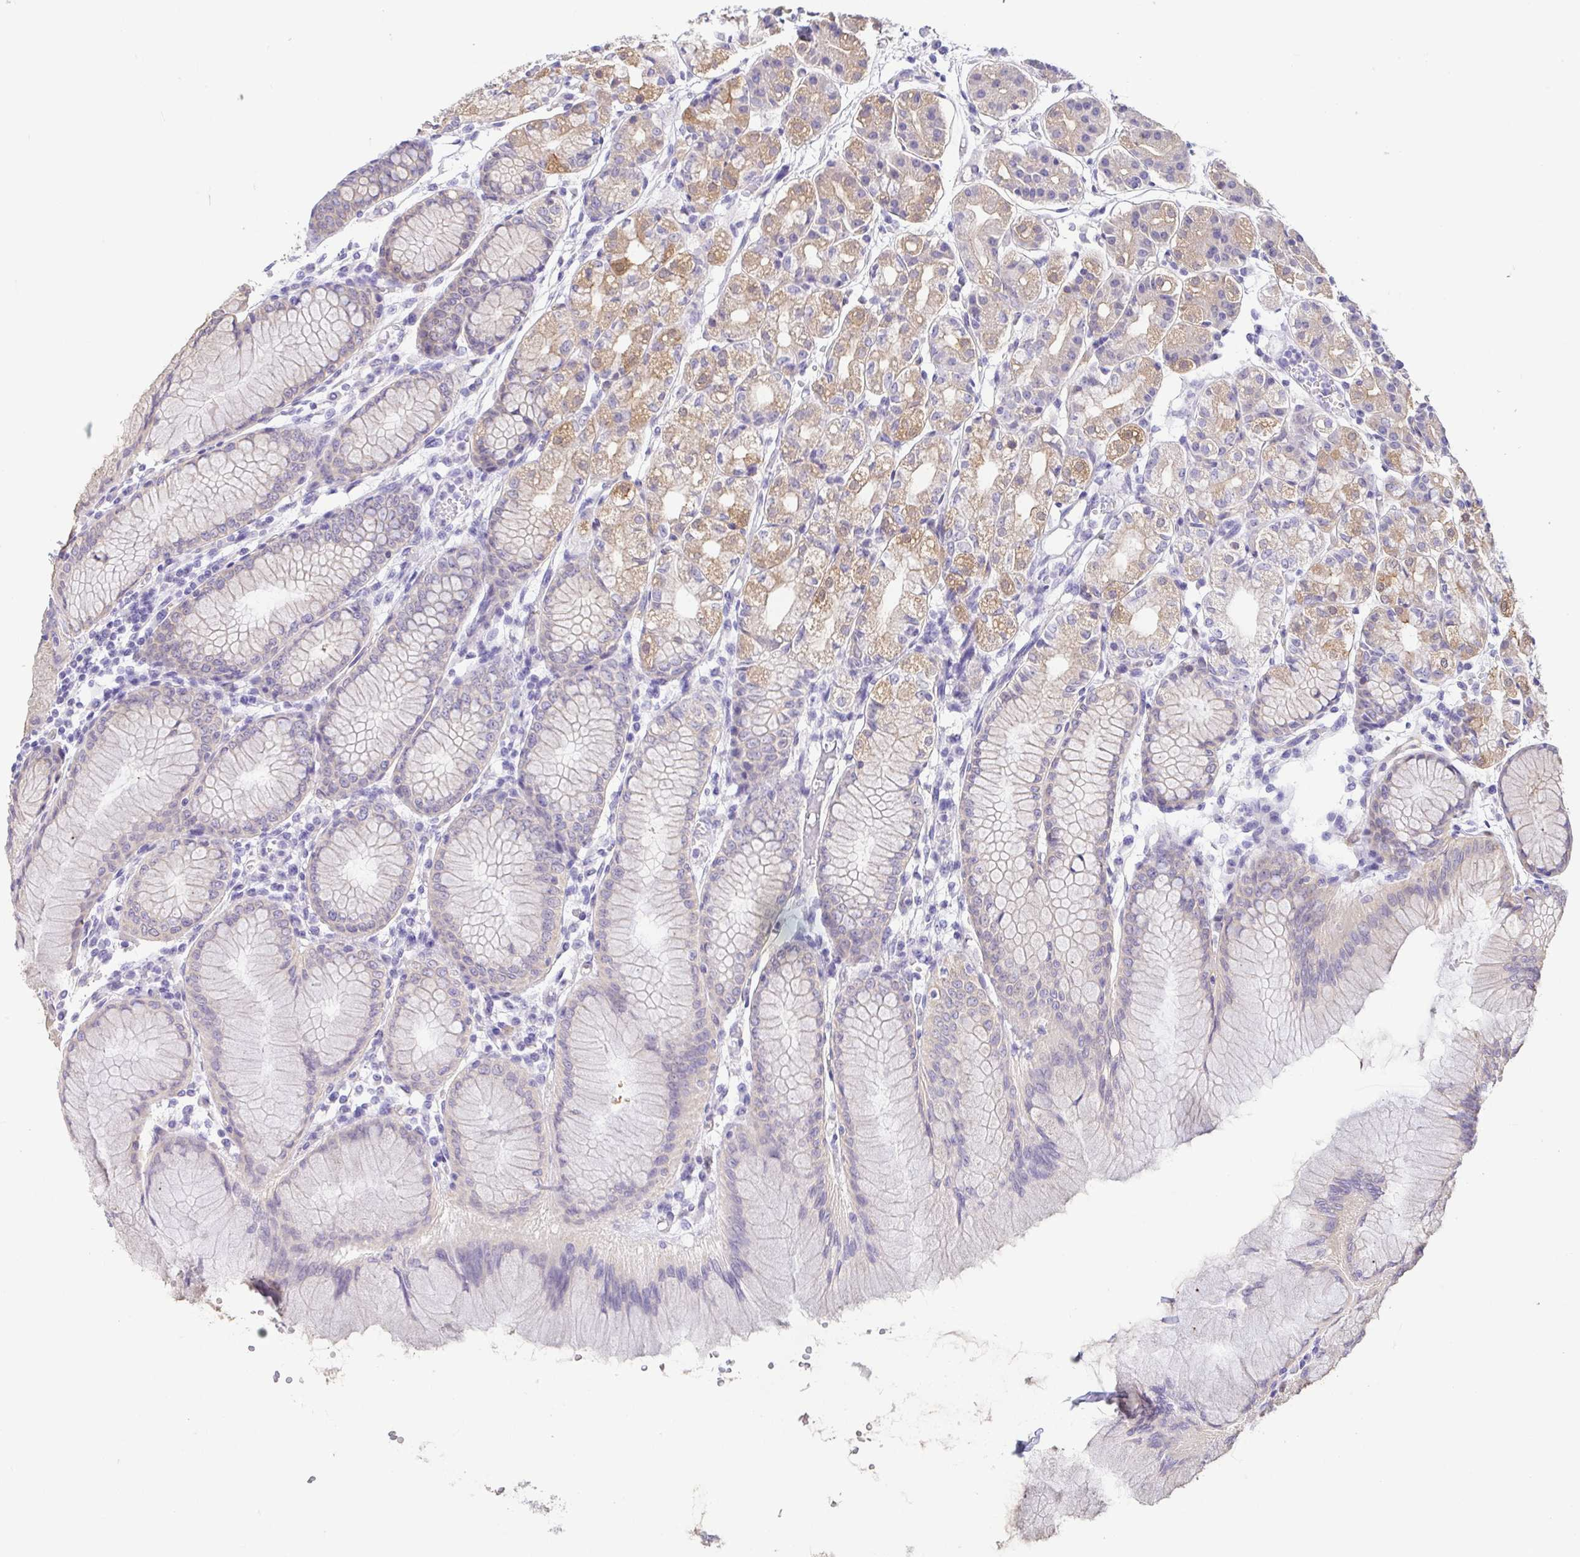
{"staining": {"intensity": "moderate", "quantity": "<25%", "location": "cytoplasmic/membranous"}, "tissue": "stomach", "cell_type": "Glandular cells", "image_type": "normal", "snomed": [{"axis": "morphology", "description": "Normal tissue, NOS"}, {"axis": "topography", "description": "Stomach"}], "caption": "Immunohistochemical staining of unremarkable human stomach exhibits moderate cytoplasmic/membranous protein expression in about <25% of glandular cells.", "gene": "FABP3", "patient": {"sex": "female", "age": 57}}